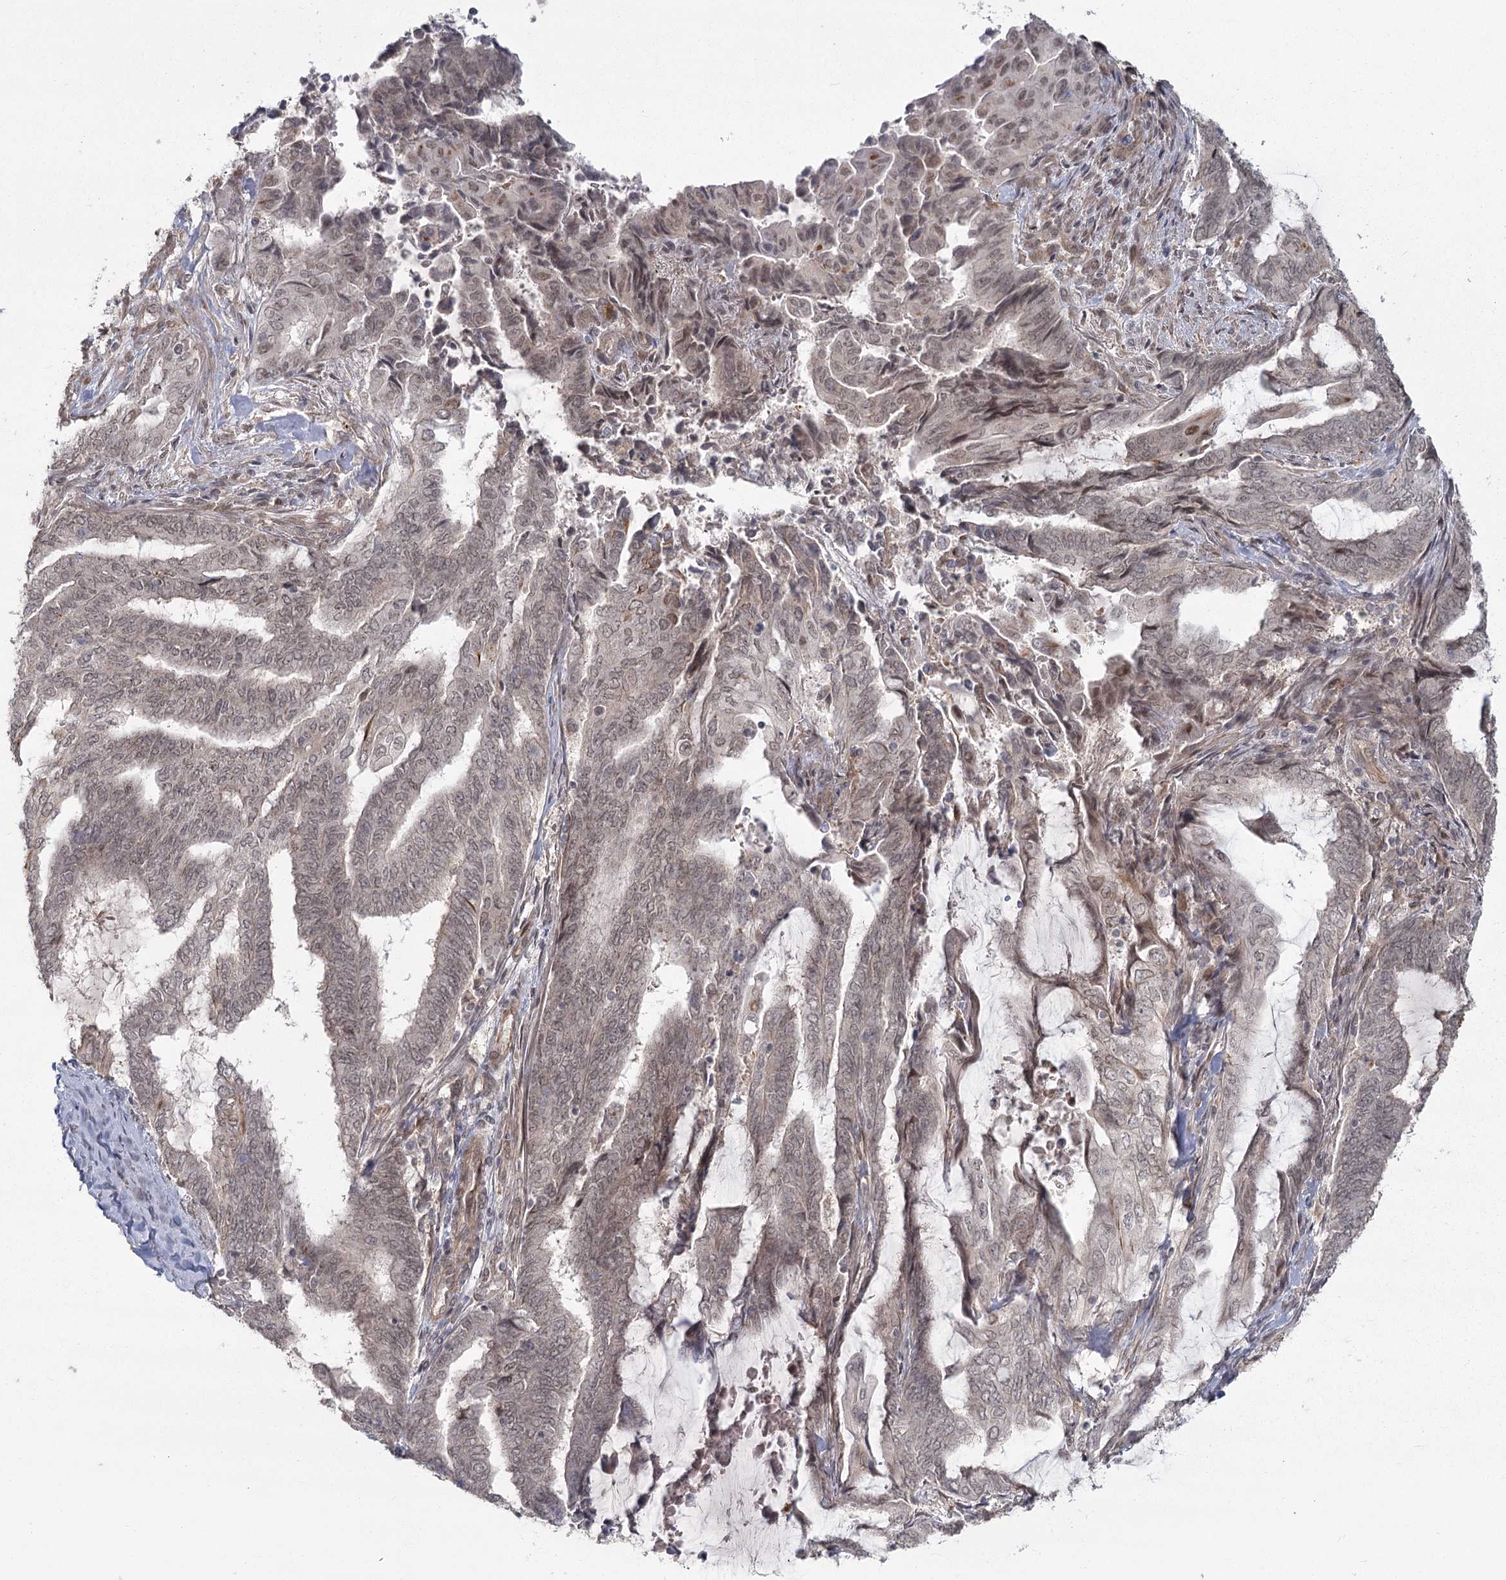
{"staining": {"intensity": "weak", "quantity": ">75%", "location": "nuclear"}, "tissue": "endometrial cancer", "cell_type": "Tumor cells", "image_type": "cancer", "snomed": [{"axis": "morphology", "description": "Adenocarcinoma, NOS"}, {"axis": "topography", "description": "Uterus"}, {"axis": "topography", "description": "Endometrium"}], "caption": "Tumor cells reveal low levels of weak nuclear expression in about >75% of cells in human endometrial cancer (adenocarcinoma).", "gene": "AP2M1", "patient": {"sex": "female", "age": 70}}